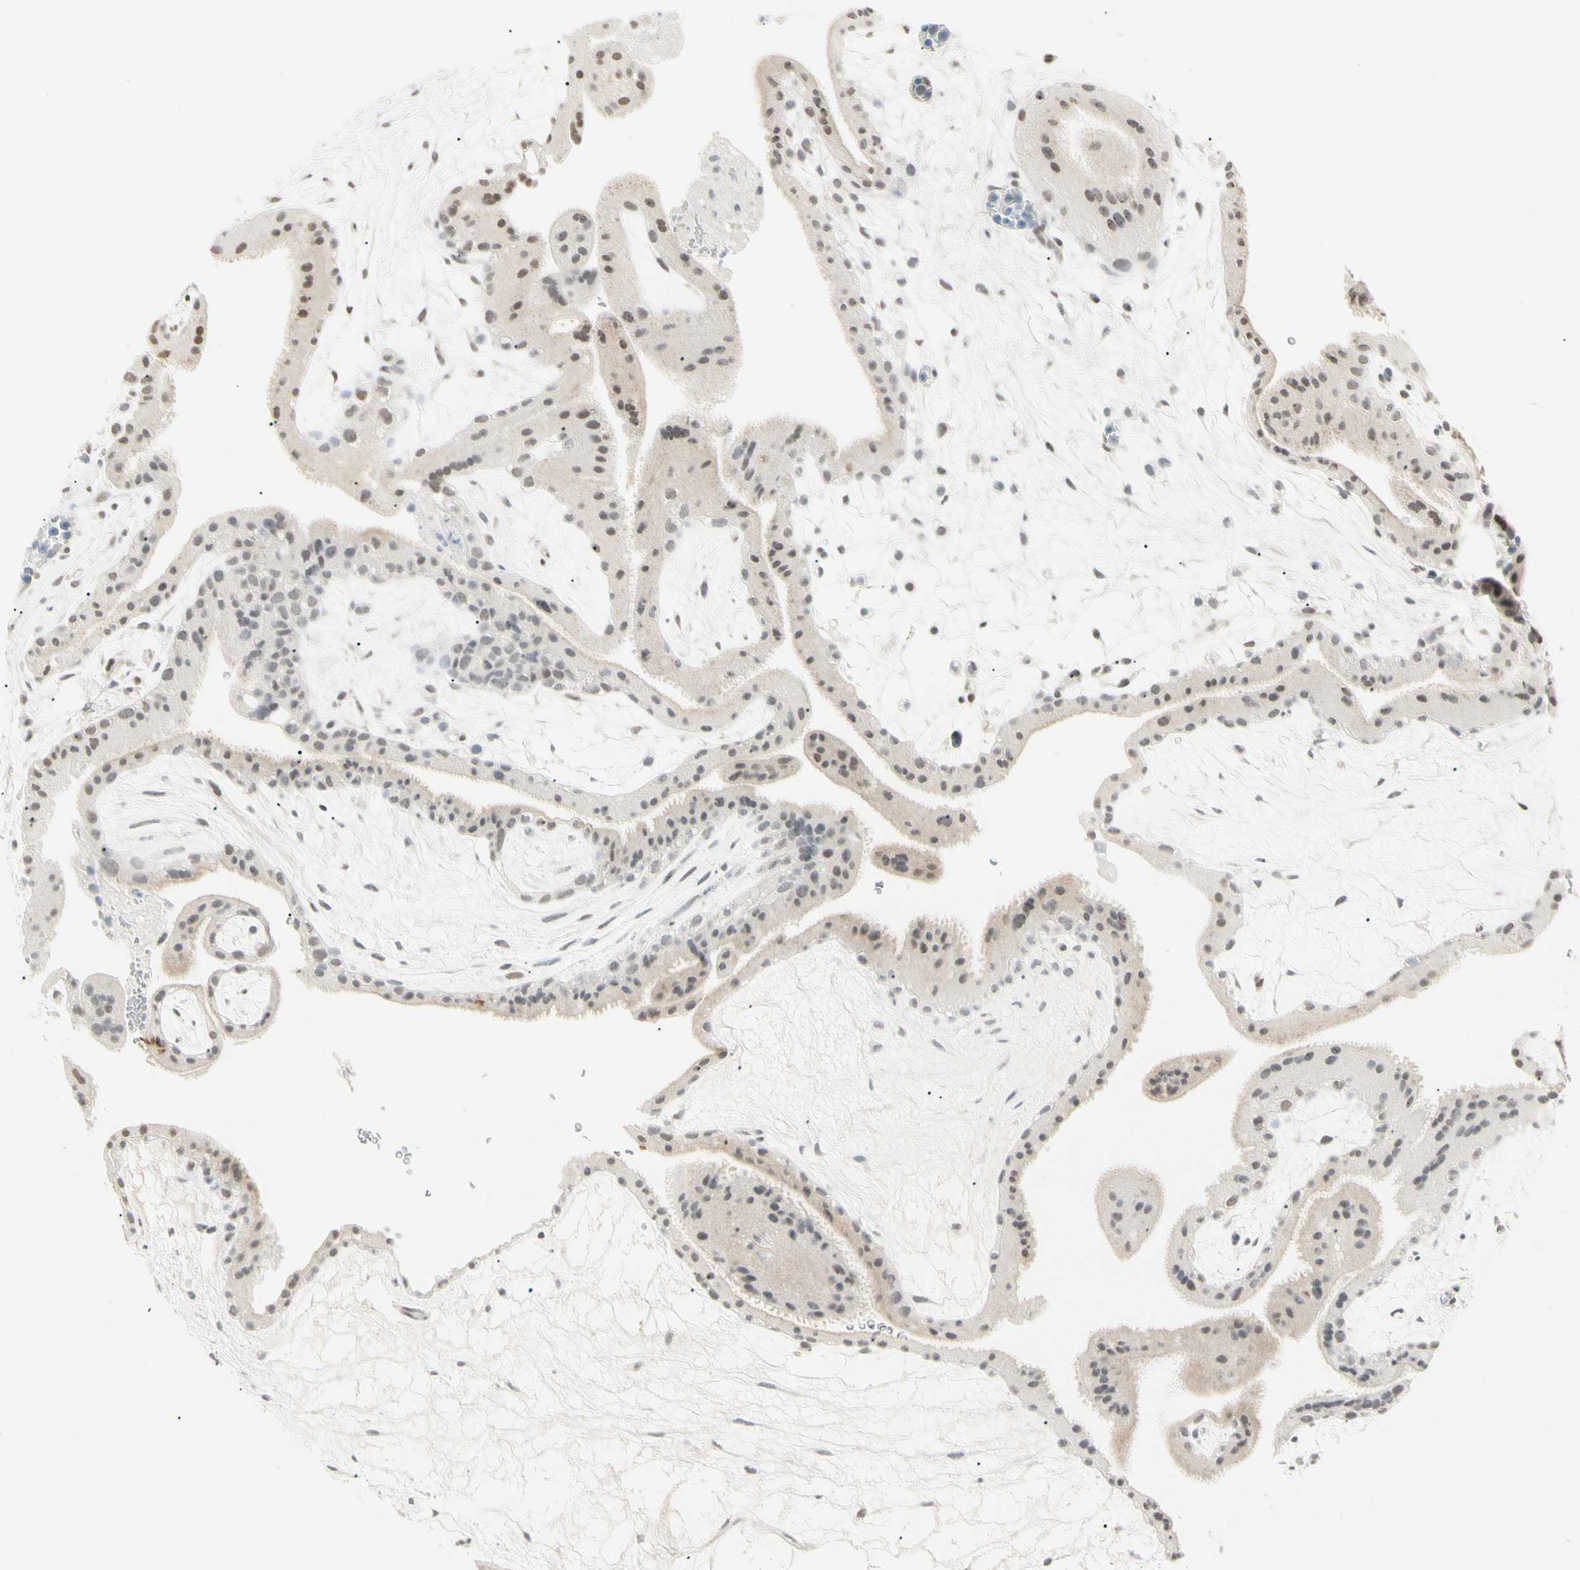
{"staining": {"intensity": "weak", "quantity": ">75%", "location": "nuclear"}, "tissue": "placenta", "cell_type": "Trophoblastic cells", "image_type": "normal", "snomed": [{"axis": "morphology", "description": "Normal tissue, NOS"}, {"axis": "topography", "description": "Placenta"}], "caption": "Immunohistochemical staining of unremarkable human placenta shows >75% levels of weak nuclear protein expression in approximately >75% of trophoblastic cells. The staining was performed using DAB, with brown indicating positive protein expression. Nuclei are stained blue with hematoxylin.", "gene": "ASPN", "patient": {"sex": "female", "age": 19}}